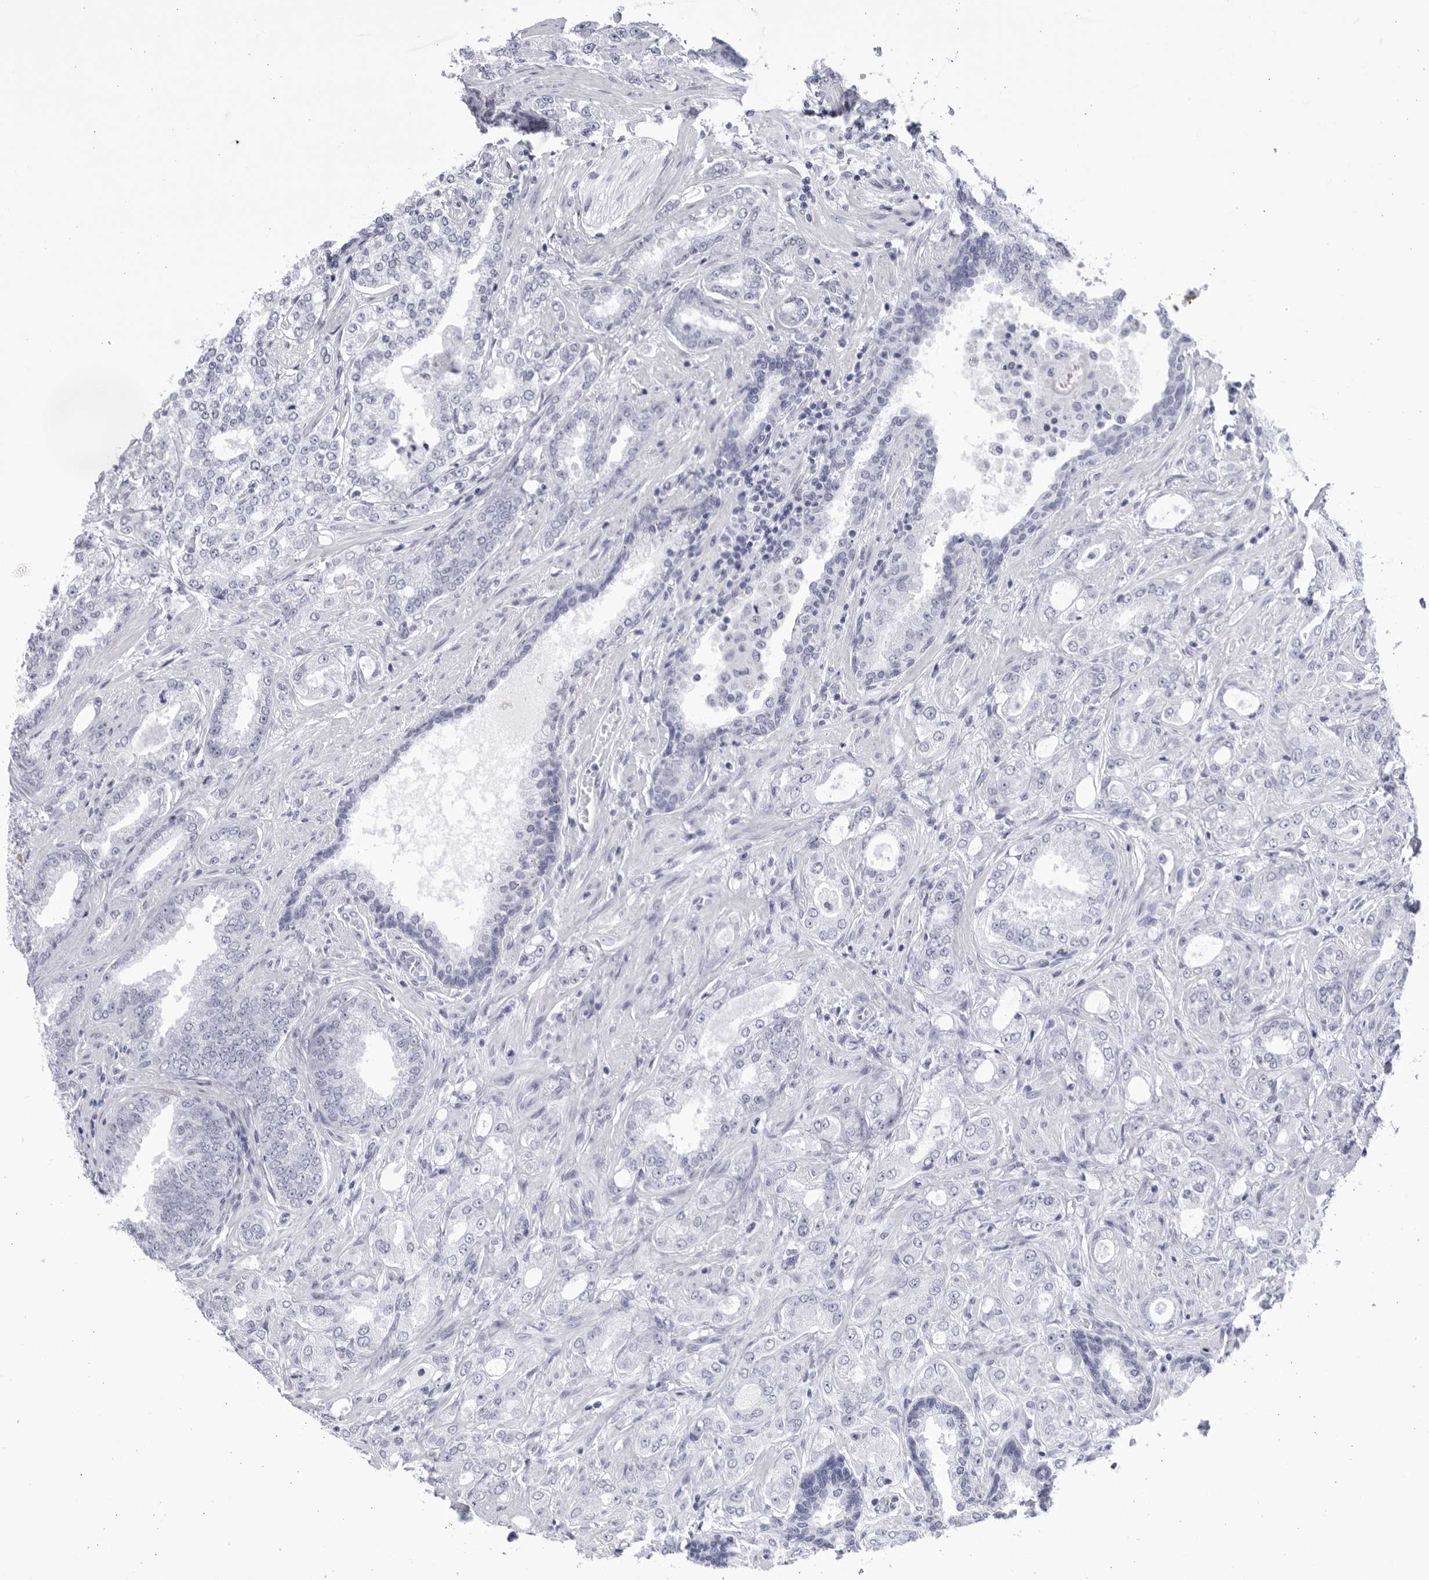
{"staining": {"intensity": "negative", "quantity": "none", "location": "none"}, "tissue": "prostate cancer", "cell_type": "Tumor cells", "image_type": "cancer", "snomed": [{"axis": "morphology", "description": "Normal tissue, NOS"}, {"axis": "morphology", "description": "Adenocarcinoma, High grade"}, {"axis": "topography", "description": "Prostate"}], "caption": "A photomicrograph of human prostate cancer (high-grade adenocarcinoma) is negative for staining in tumor cells.", "gene": "CCDC181", "patient": {"sex": "male", "age": 83}}